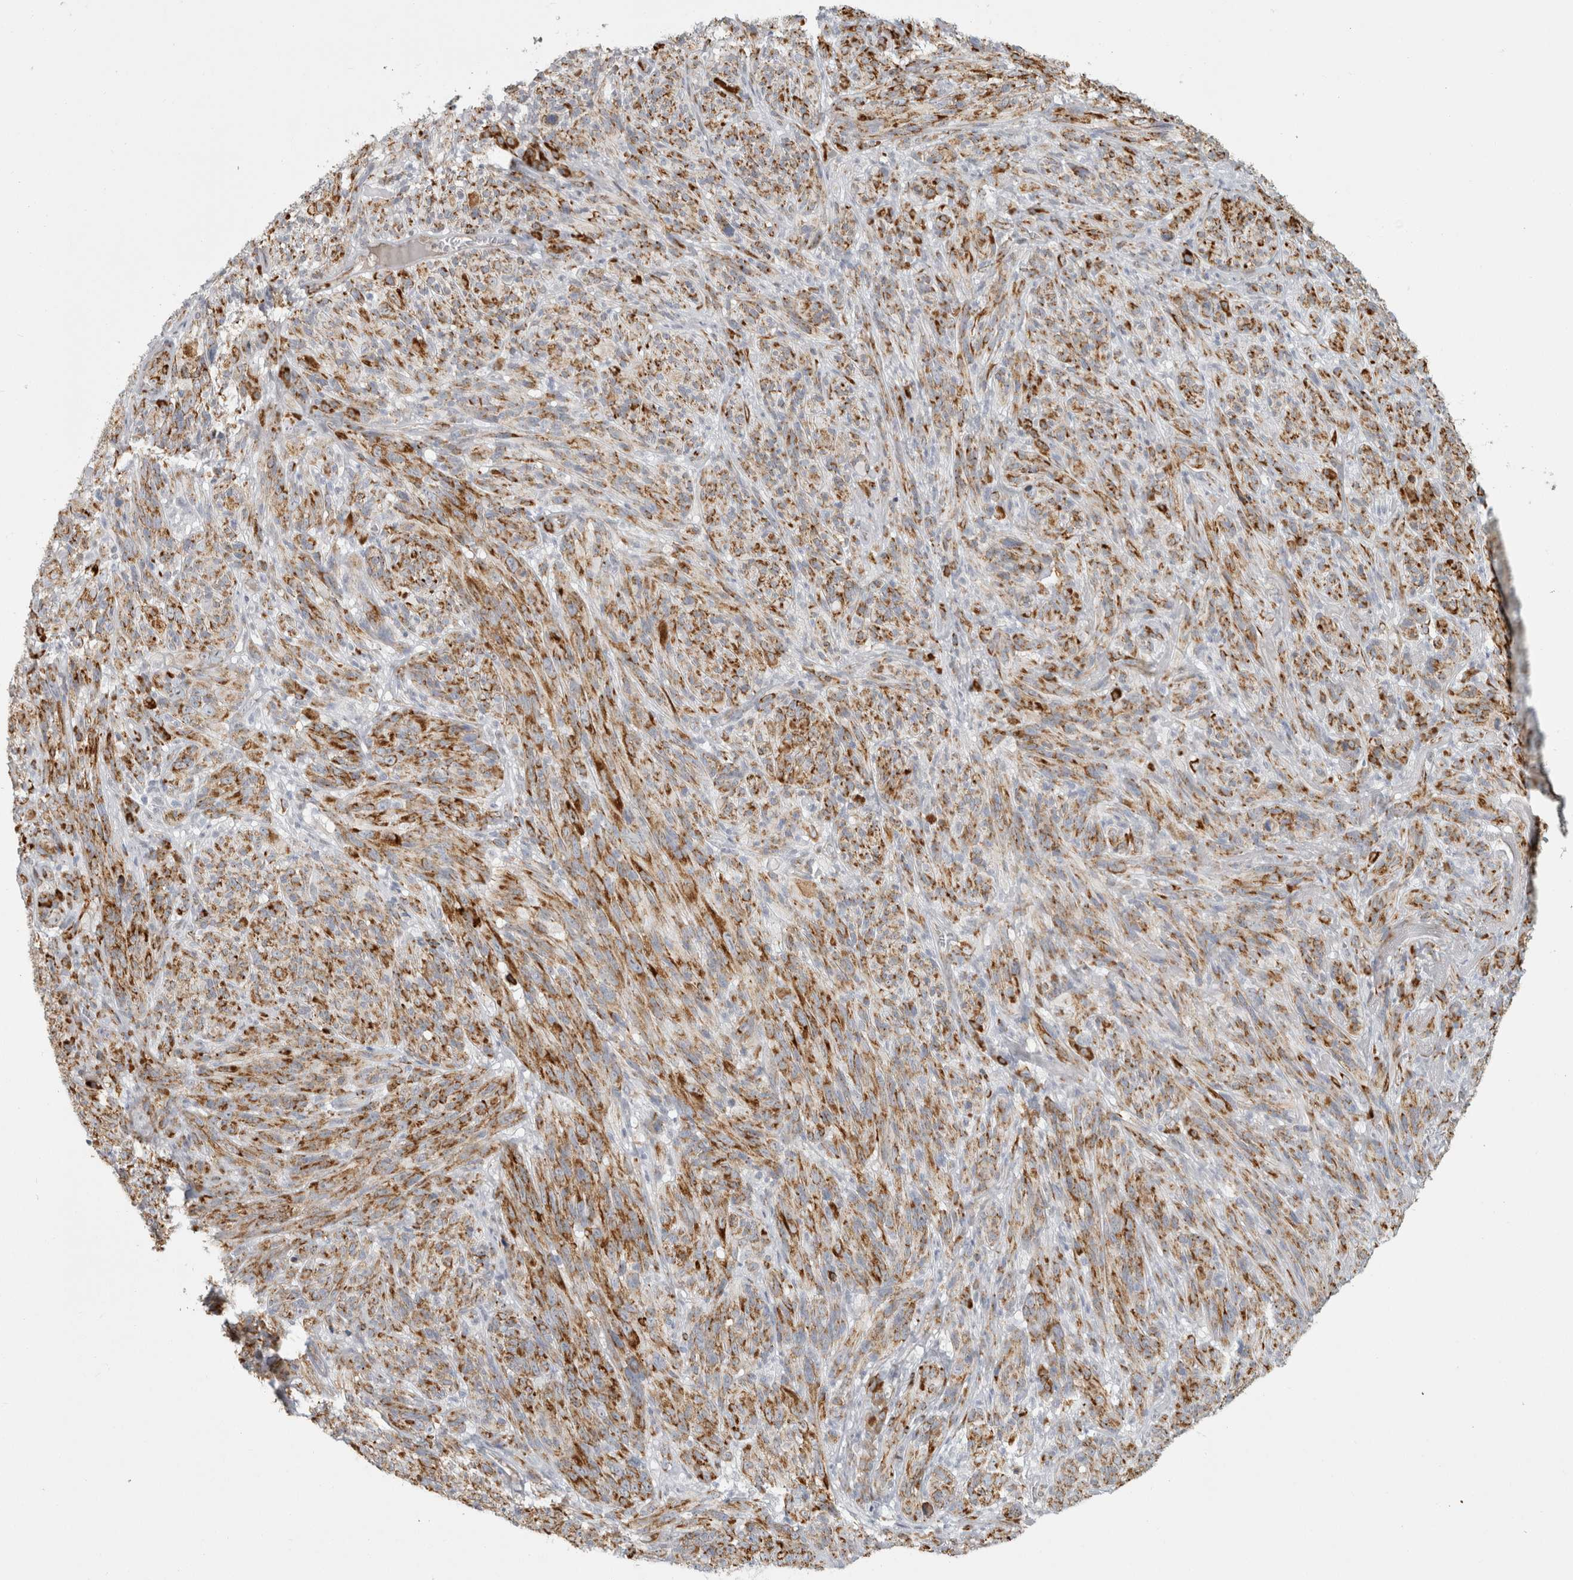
{"staining": {"intensity": "strong", "quantity": ">75%", "location": "cytoplasmic/membranous"}, "tissue": "melanoma", "cell_type": "Tumor cells", "image_type": "cancer", "snomed": [{"axis": "morphology", "description": "Malignant melanoma, NOS"}, {"axis": "topography", "description": "Skin of head"}], "caption": "Strong cytoplasmic/membranous staining for a protein is present in about >75% of tumor cells of malignant melanoma using immunohistochemistry (IHC).", "gene": "OSTN", "patient": {"sex": "male", "age": 96}}